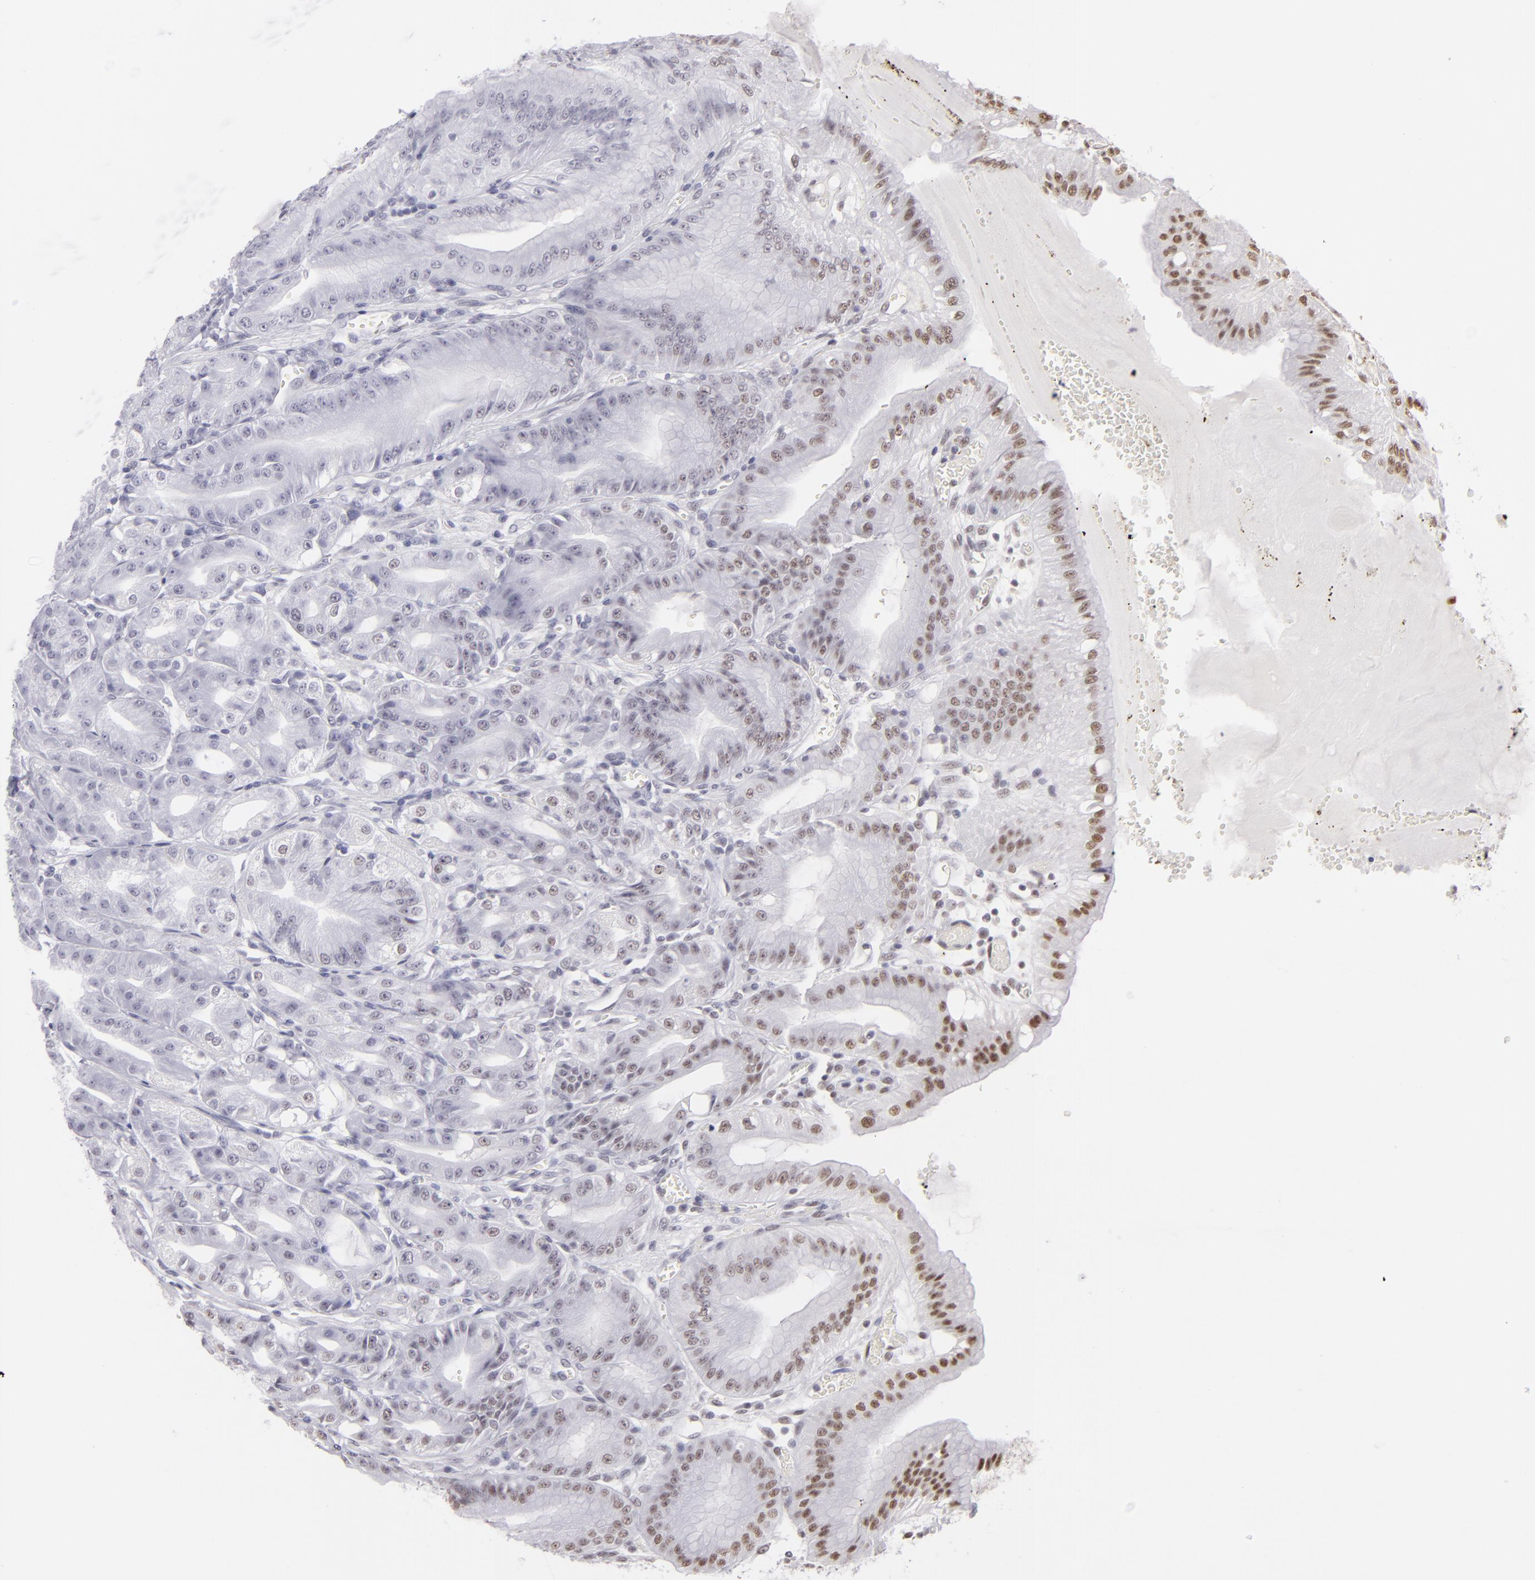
{"staining": {"intensity": "moderate", "quantity": "<25%", "location": "nuclear"}, "tissue": "stomach", "cell_type": "Glandular cells", "image_type": "normal", "snomed": [{"axis": "morphology", "description": "Normal tissue, NOS"}, {"axis": "topography", "description": "Stomach, lower"}], "caption": "DAB immunohistochemical staining of normal human stomach displays moderate nuclear protein positivity in about <25% of glandular cells. The staining was performed using DAB, with brown indicating positive protein expression. Nuclei are stained blue with hematoxylin.", "gene": "INTS6", "patient": {"sex": "male", "age": 71}}